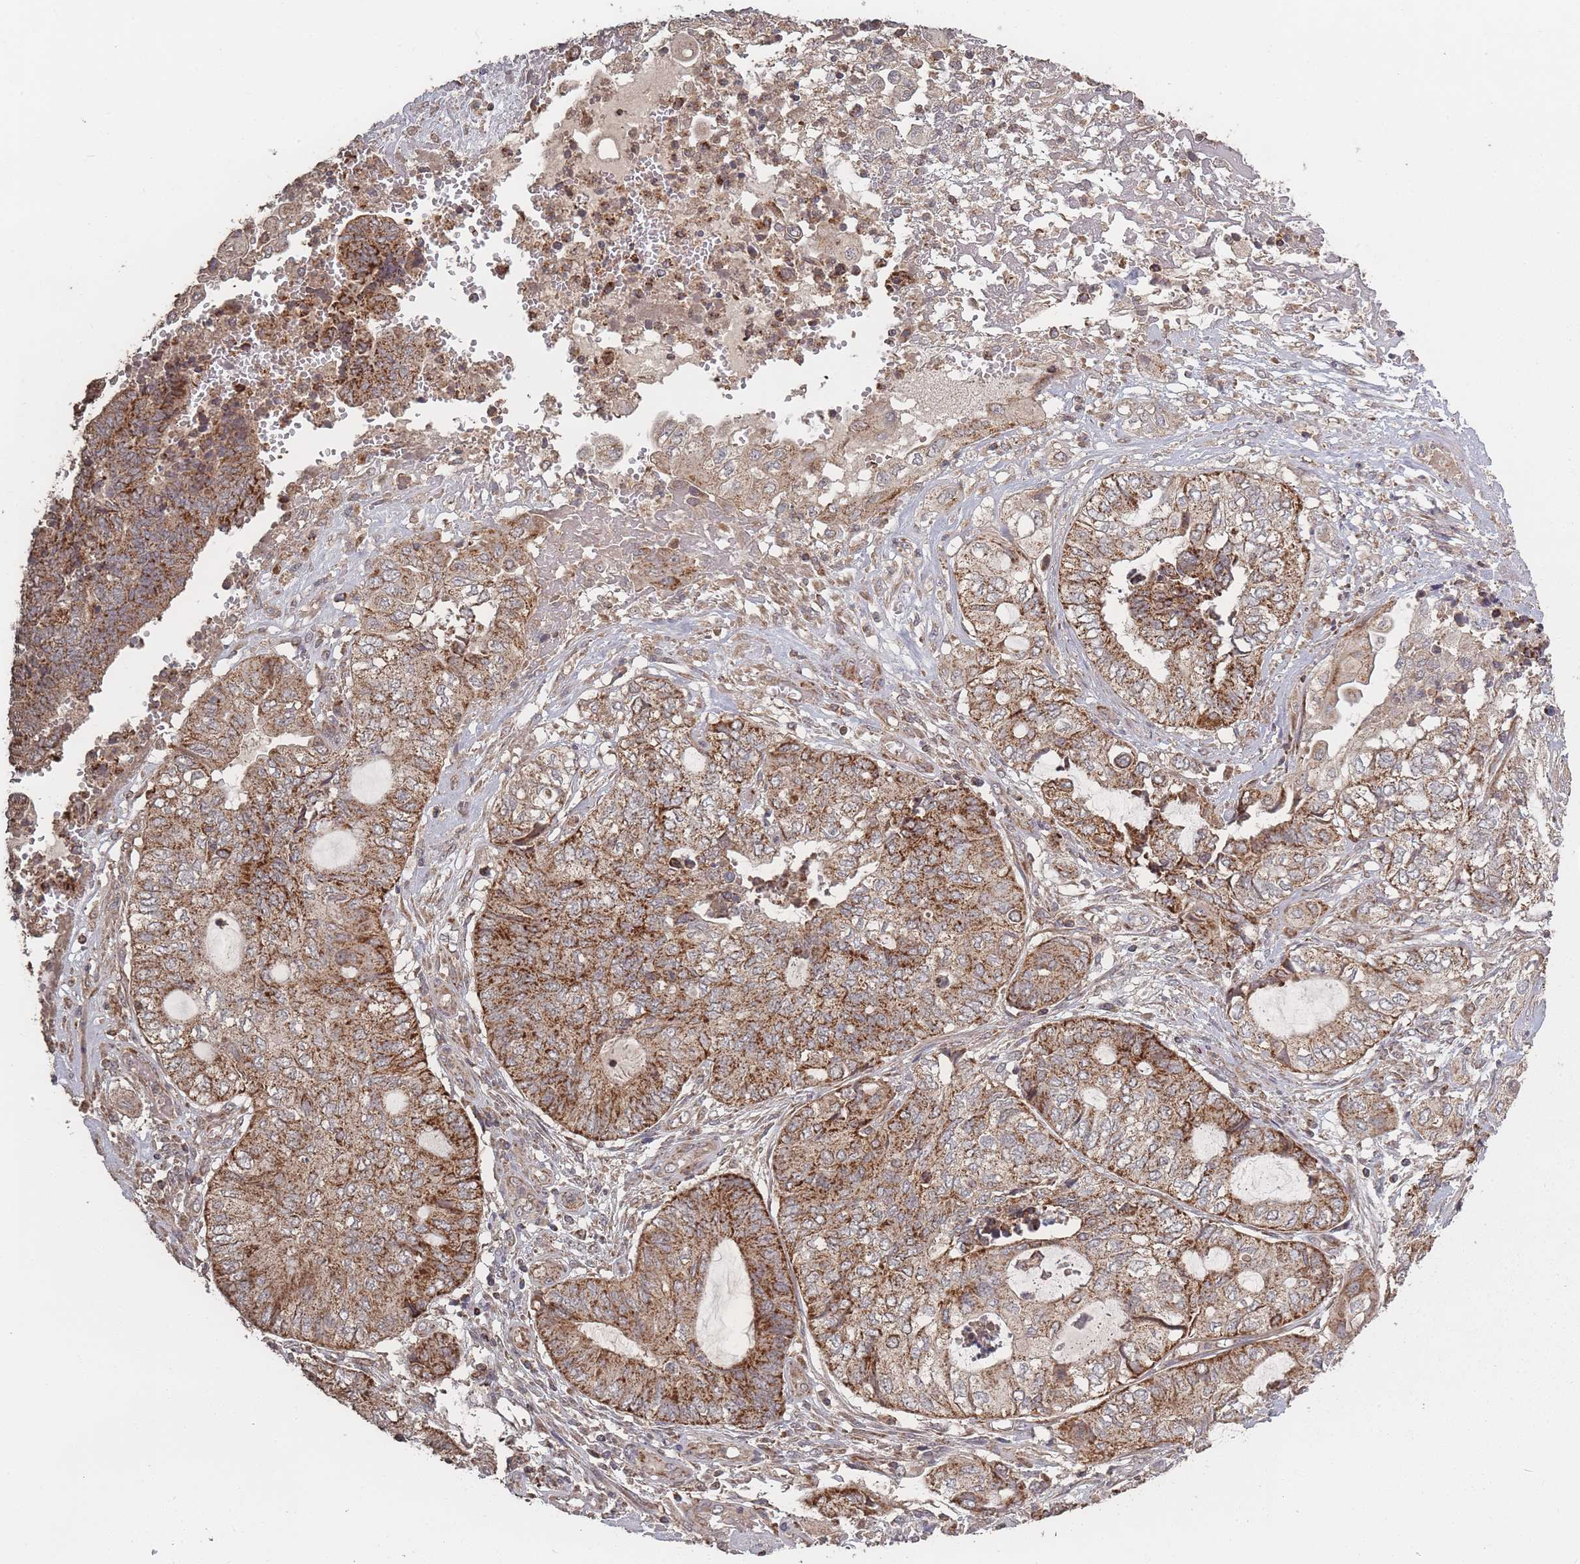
{"staining": {"intensity": "strong", "quantity": ">75%", "location": "cytoplasmic/membranous"}, "tissue": "endometrial cancer", "cell_type": "Tumor cells", "image_type": "cancer", "snomed": [{"axis": "morphology", "description": "Adenocarcinoma, NOS"}, {"axis": "topography", "description": "Uterus"}, {"axis": "topography", "description": "Endometrium"}], "caption": "Human endometrial cancer stained with a brown dye displays strong cytoplasmic/membranous positive positivity in approximately >75% of tumor cells.", "gene": "LYRM7", "patient": {"sex": "female", "age": 70}}